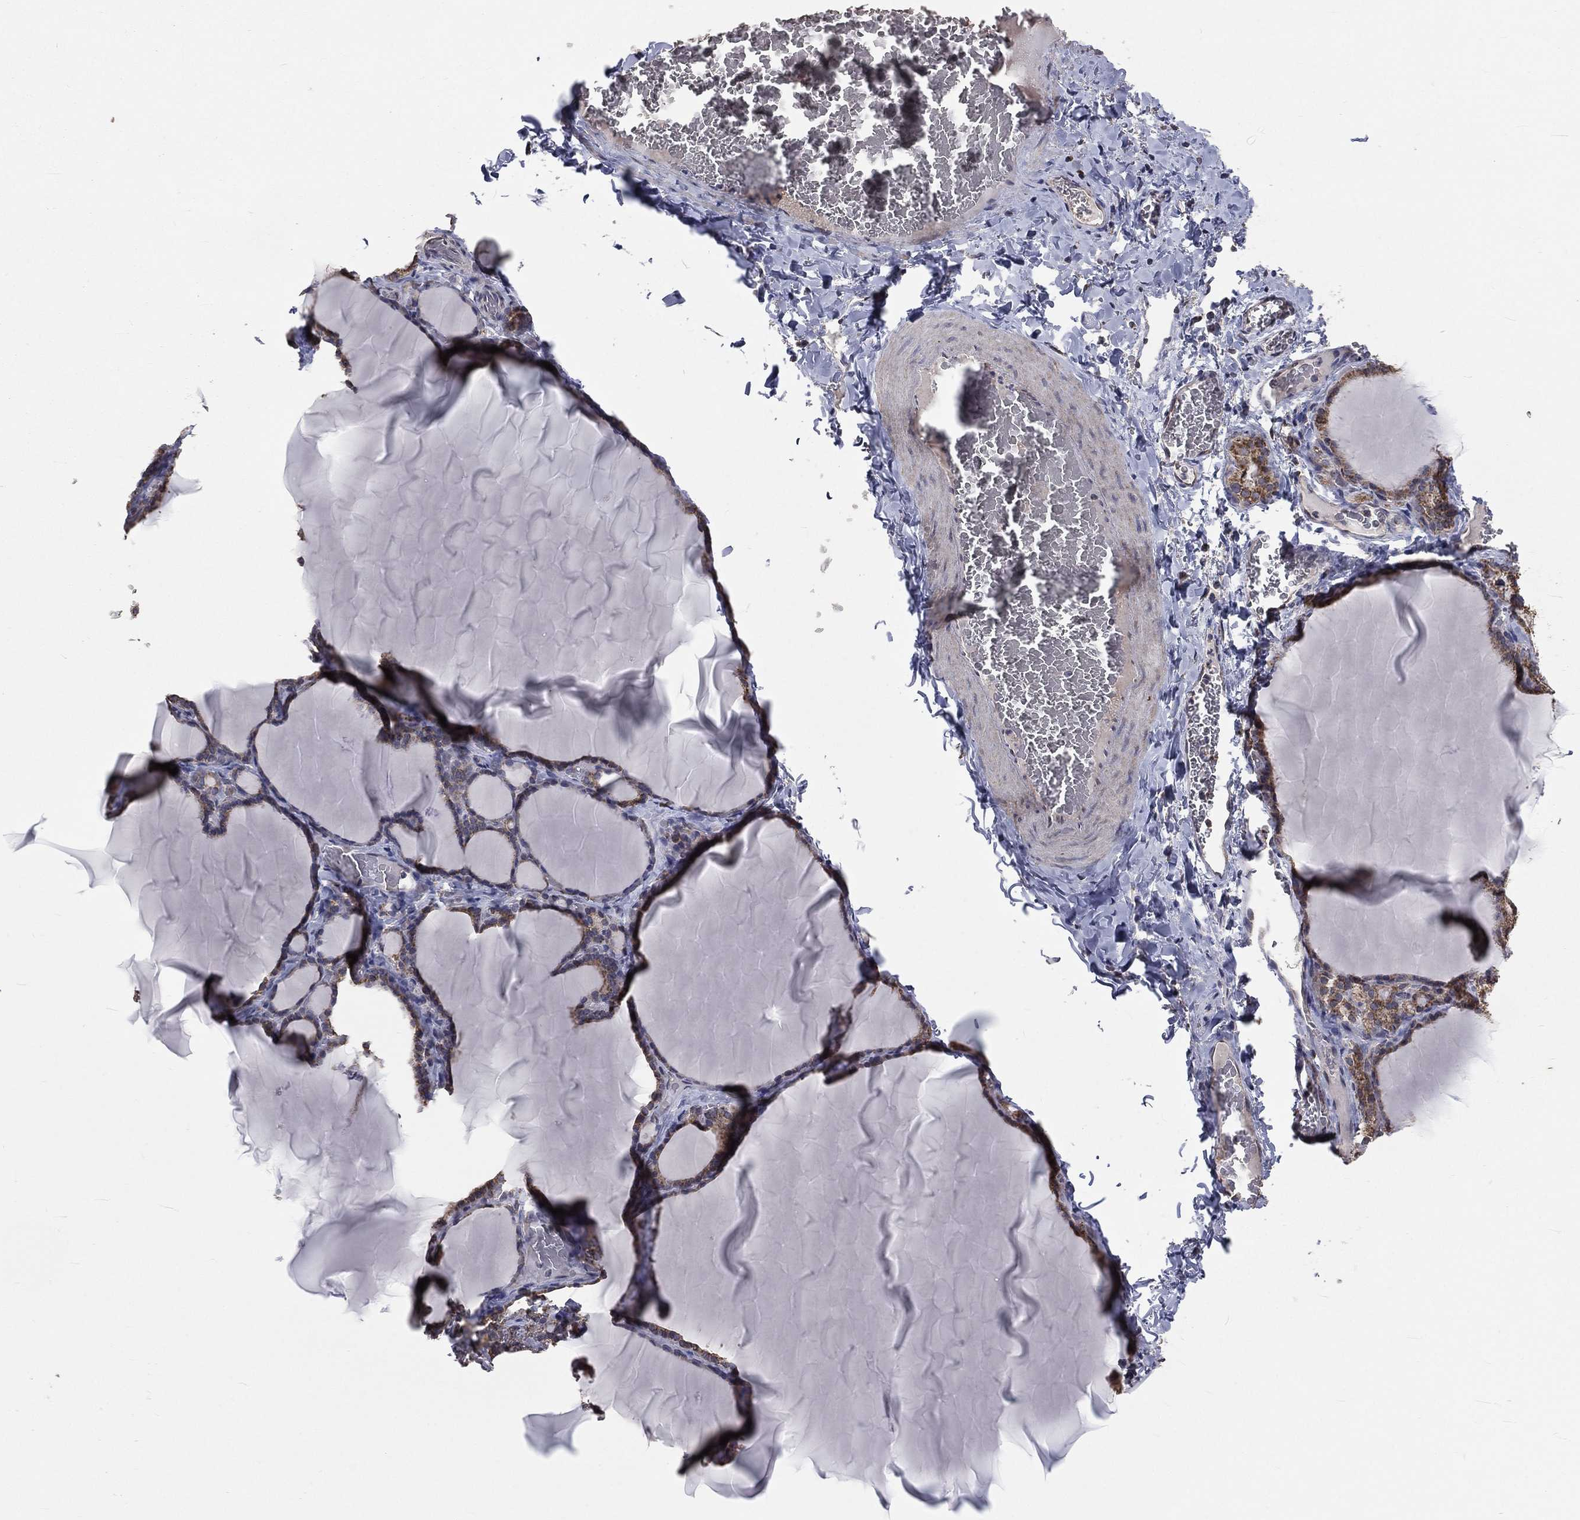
{"staining": {"intensity": "moderate", "quantity": "25%-75%", "location": "cytoplasmic/membranous"}, "tissue": "thyroid gland", "cell_type": "Glandular cells", "image_type": "normal", "snomed": [{"axis": "morphology", "description": "Normal tissue, NOS"}, {"axis": "morphology", "description": "Hyperplasia, NOS"}, {"axis": "topography", "description": "Thyroid gland"}], "caption": "A photomicrograph of human thyroid gland stained for a protein displays moderate cytoplasmic/membranous brown staining in glandular cells. (Brightfield microscopy of DAB IHC at high magnification).", "gene": "MRPL46", "patient": {"sex": "female", "age": 27}}